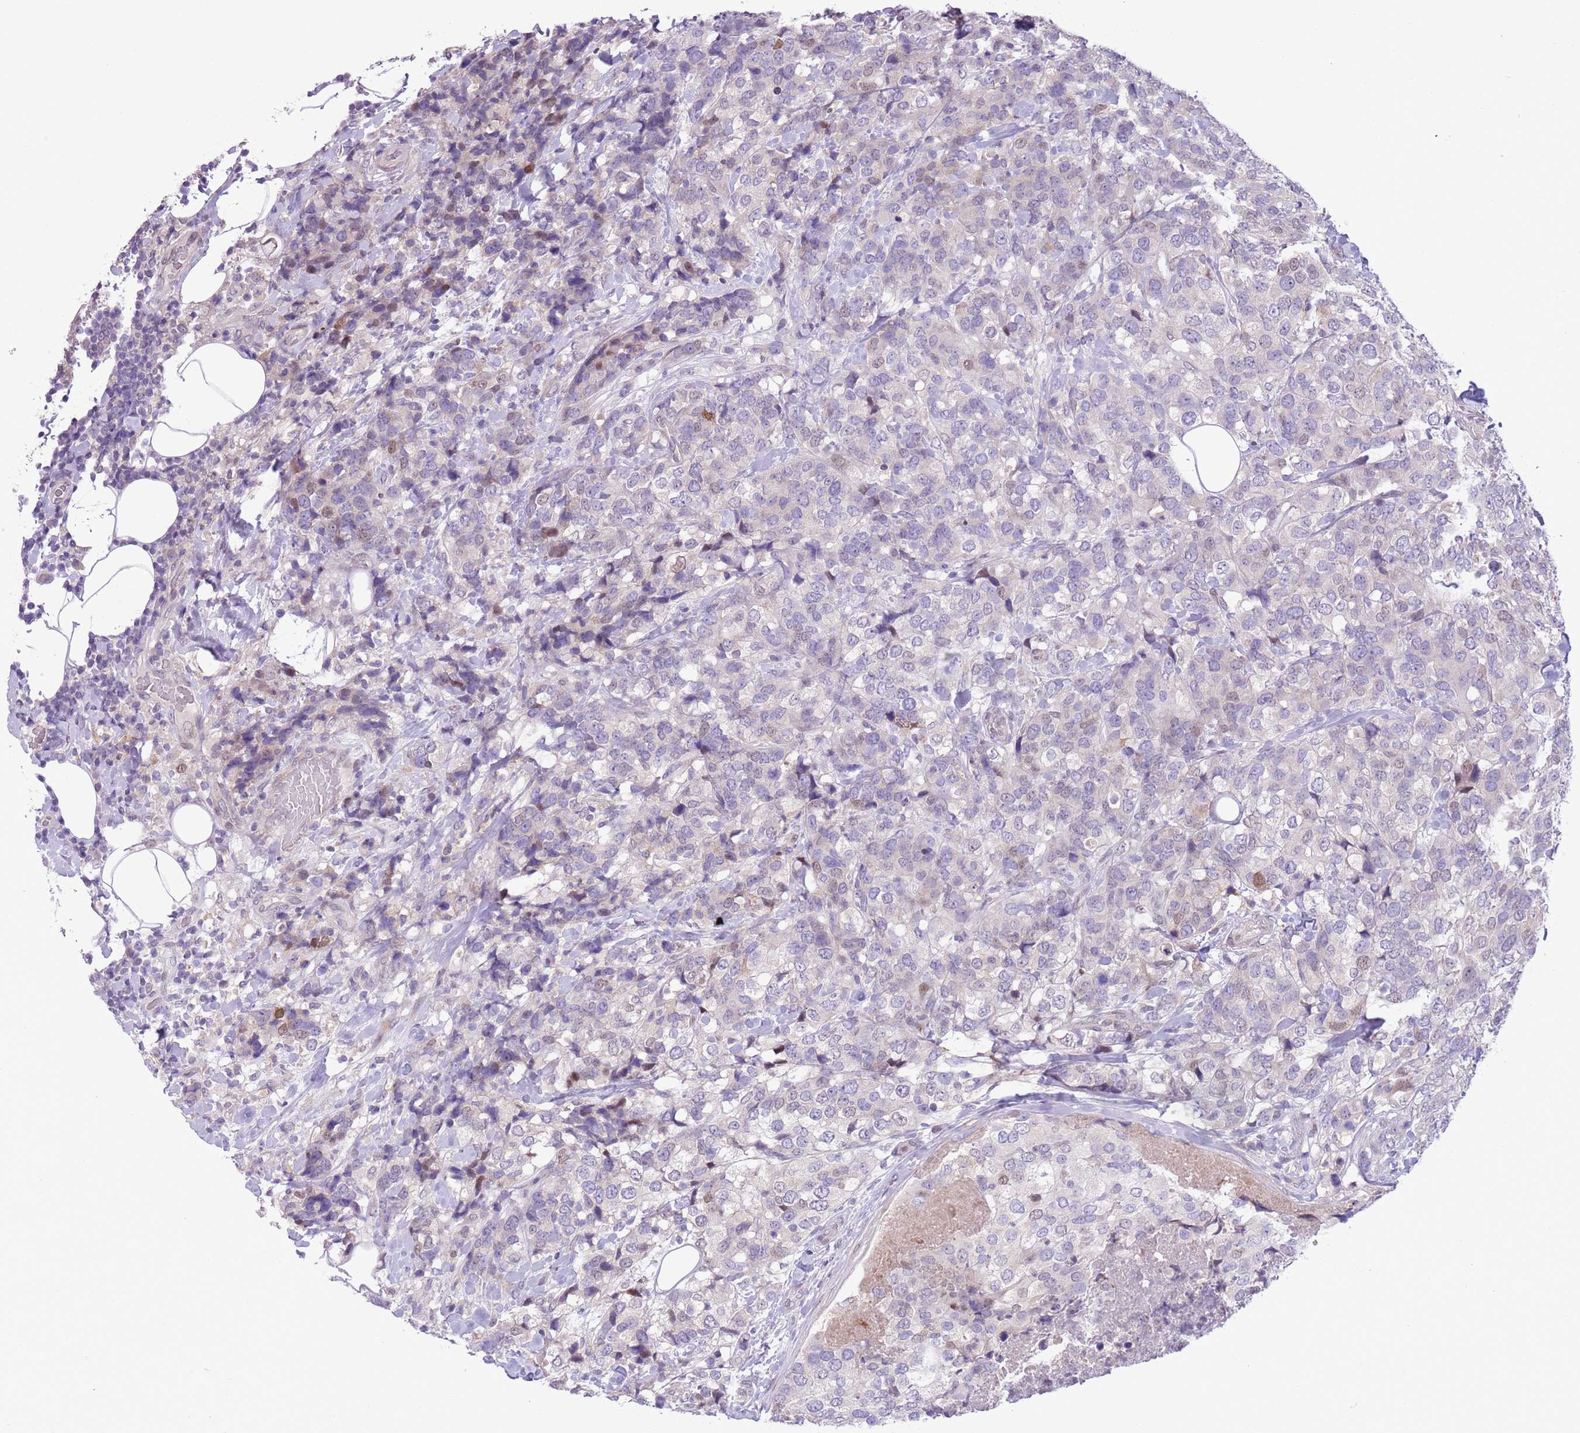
{"staining": {"intensity": "weak", "quantity": "<25%", "location": "nuclear"}, "tissue": "breast cancer", "cell_type": "Tumor cells", "image_type": "cancer", "snomed": [{"axis": "morphology", "description": "Lobular carcinoma"}, {"axis": "topography", "description": "Breast"}], "caption": "Breast cancer was stained to show a protein in brown. There is no significant staining in tumor cells.", "gene": "CCND2", "patient": {"sex": "female", "age": 59}}